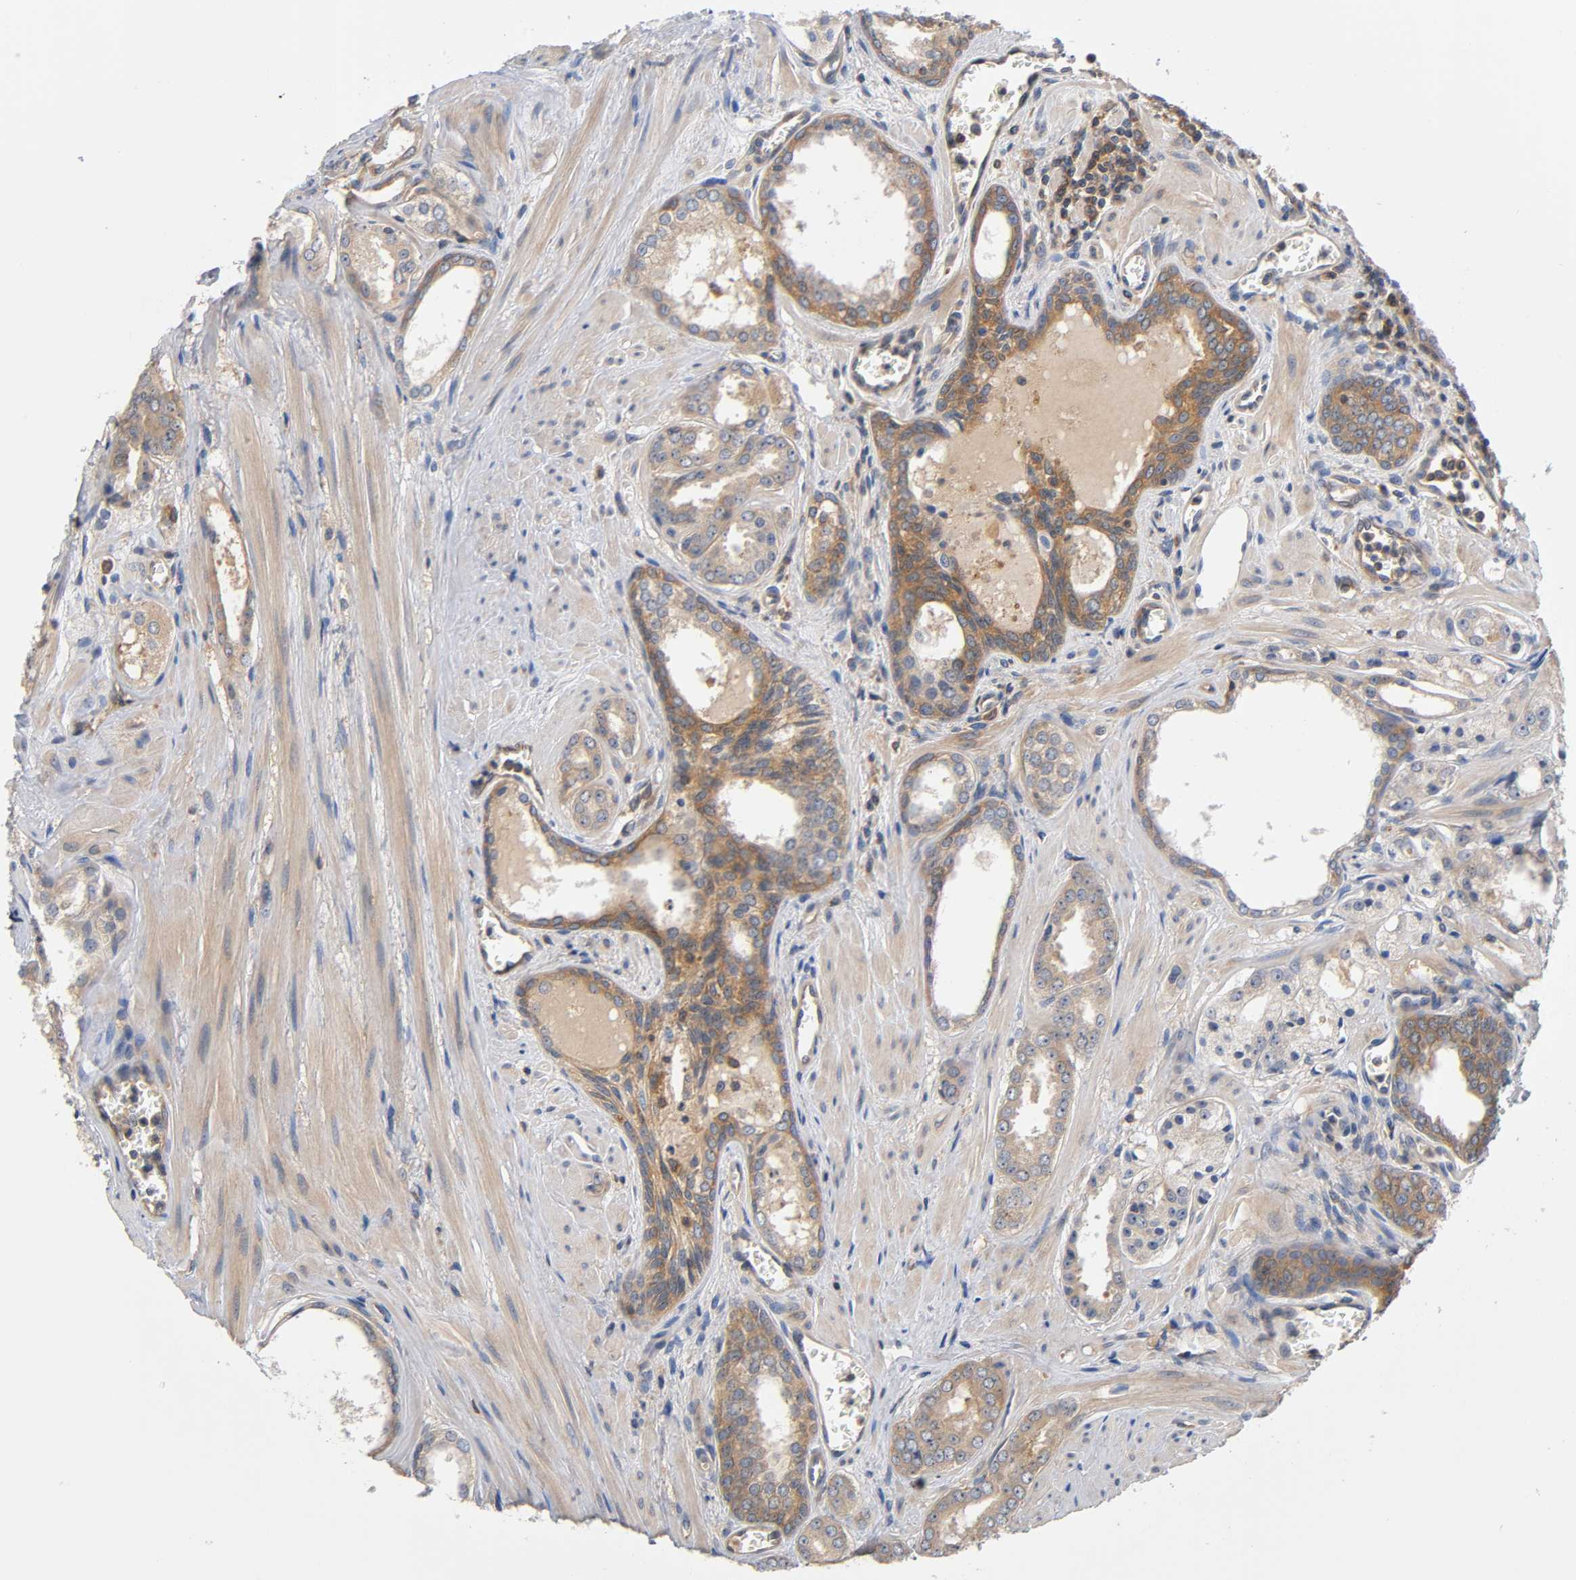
{"staining": {"intensity": "moderate", "quantity": ">75%", "location": "cytoplasmic/membranous"}, "tissue": "prostate cancer", "cell_type": "Tumor cells", "image_type": "cancer", "snomed": [{"axis": "morphology", "description": "Adenocarcinoma, Low grade"}, {"axis": "topography", "description": "Prostate"}], "caption": "The immunohistochemical stain highlights moderate cytoplasmic/membranous expression in tumor cells of prostate low-grade adenocarcinoma tissue. The protein of interest is shown in brown color, while the nuclei are stained blue.", "gene": "PRKAB1", "patient": {"sex": "male", "age": 57}}